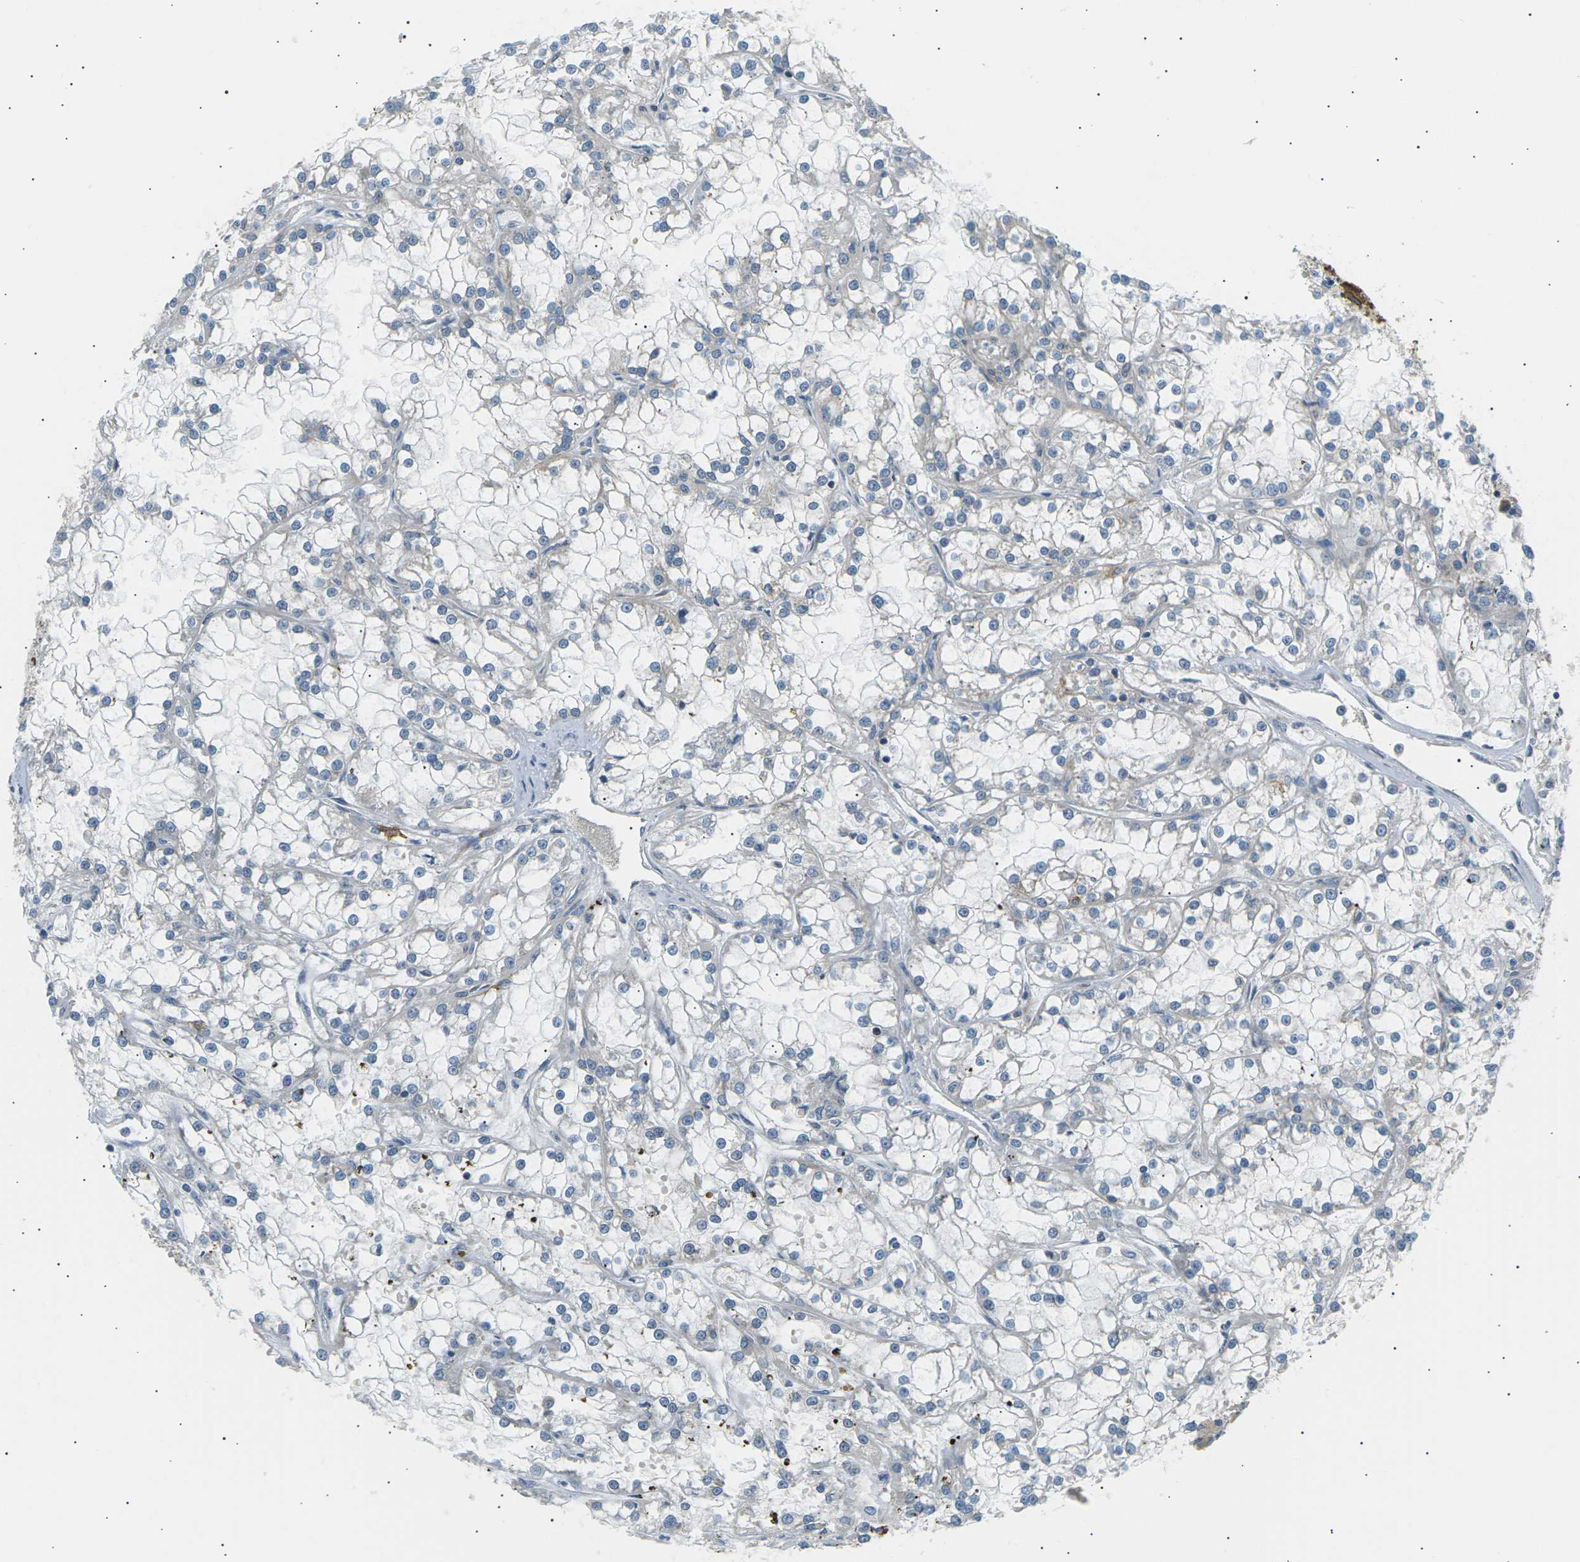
{"staining": {"intensity": "moderate", "quantity": "<25%", "location": "cytoplasmic/membranous"}, "tissue": "renal cancer", "cell_type": "Tumor cells", "image_type": "cancer", "snomed": [{"axis": "morphology", "description": "Adenocarcinoma, NOS"}, {"axis": "topography", "description": "Kidney"}], "caption": "A high-resolution micrograph shows immunohistochemistry staining of renal cancer (adenocarcinoma), which reveals moderate cytoplasmic/membranous positivity in about <25% of tumor cells.", "gene": "TBC1D8", "patient": {"sex": "female", "age": 52}}